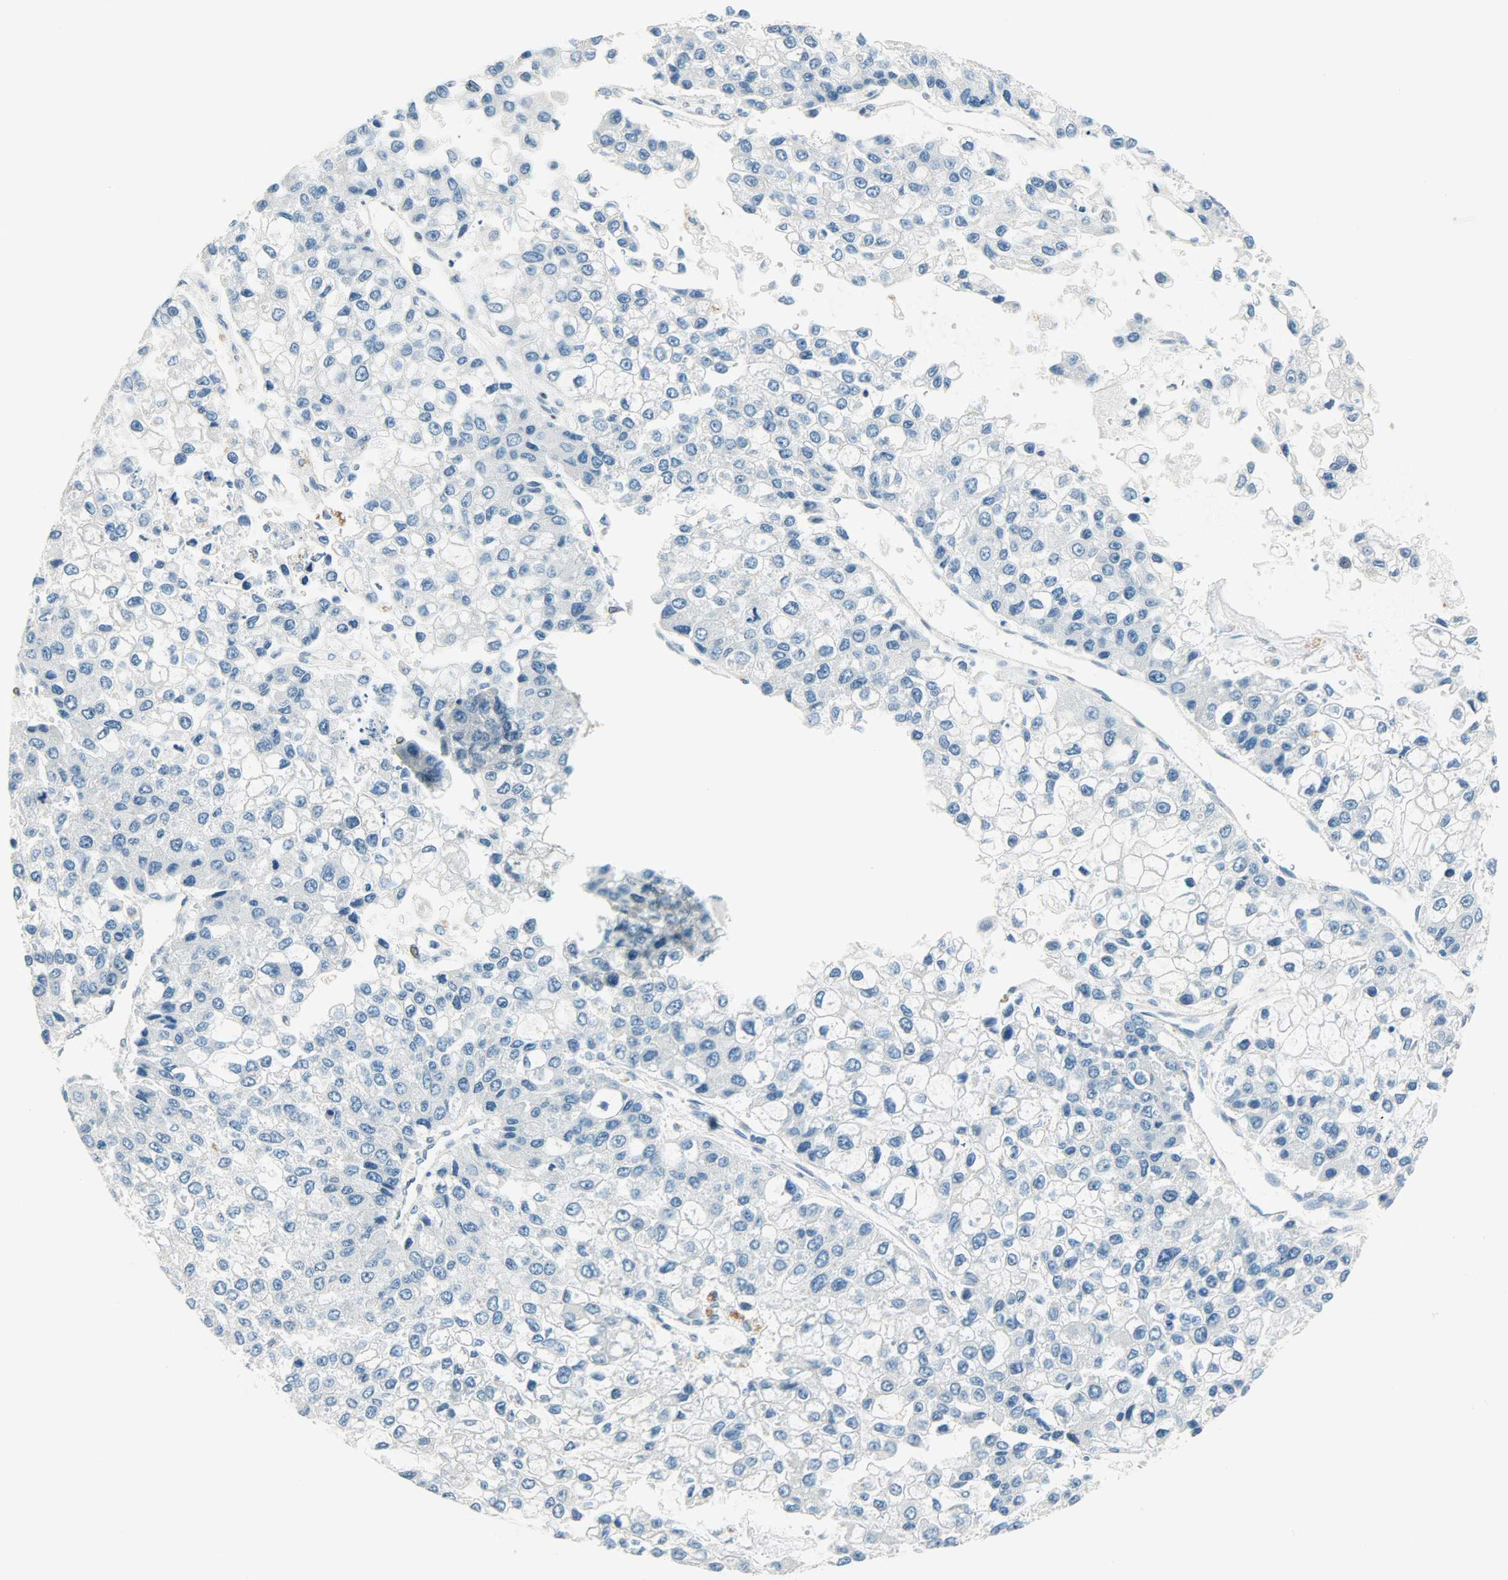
{"staining": {"intensity": "negative", "quantity": "none", "location": "none"}, "tissue": "liver cancer", "cell_type": "Tumor cells", "image_type": "cancer", "snomed": [{"axis": "morphology", "description": "Carcinoma, Hepatocellular, NOS"}, {"axis": "topography", "description": "Liver"}], "caption": "IHC image of liver cancer (hepatocellular carcinoma) stained for a protein (brown), which exhibits no expression in tumor cells.", "gene": "JUNB", "patient": {"sex": "female", "age": 66}}